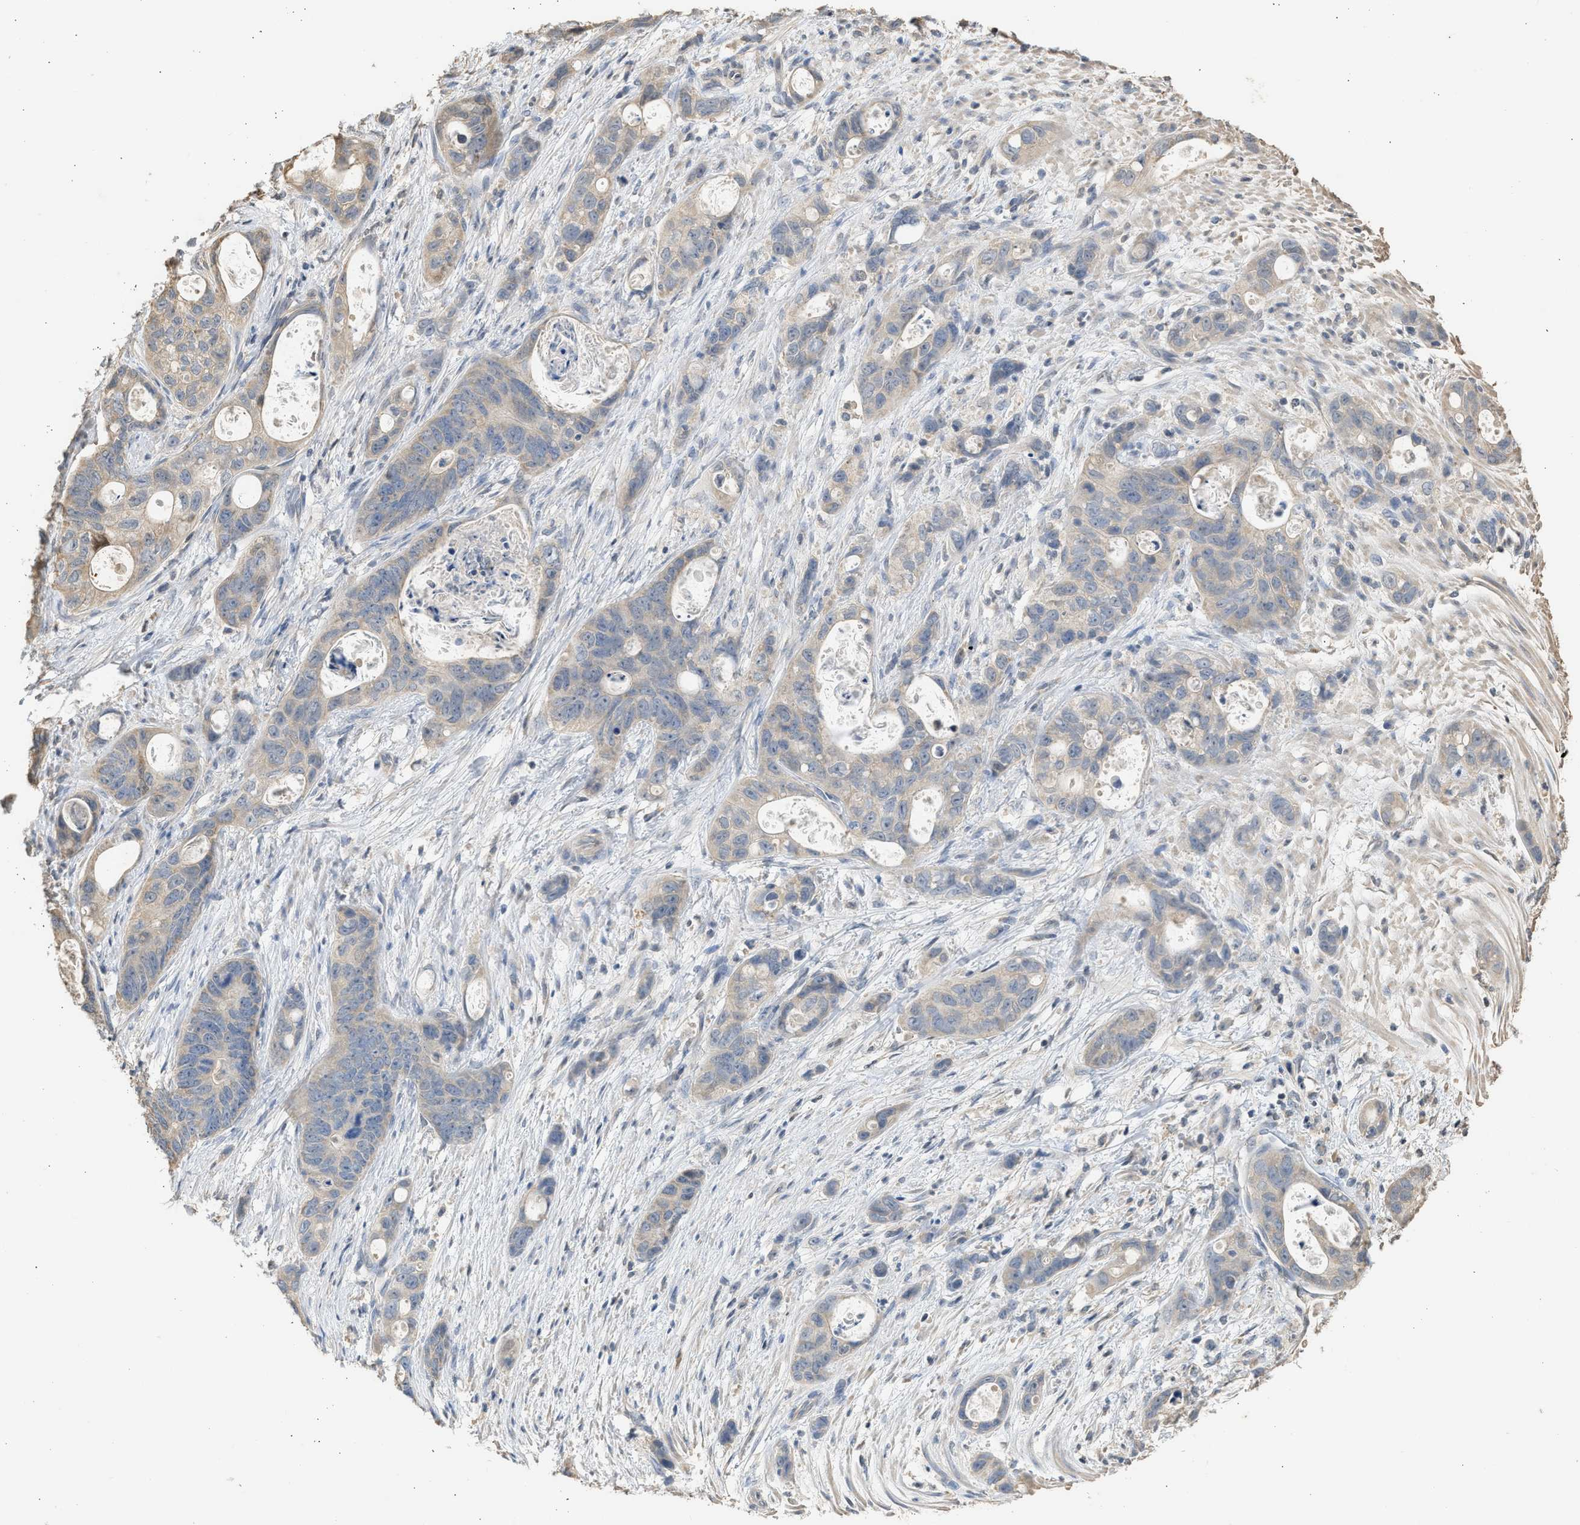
{"staining": {"intensity": "weak", "quantity": ">75%", "location": "cytoplasmic/membranous"}, "tissue": "stomach cancer", "cell_type": "Tumor cells", "image_type": "cancer", "snomed": [{"axis": "morphology", "description": "Normal tissue, NOS"}, {"axis": "morphology", "description": "Adenocarcinoma, NOS"}, {"axis": "topography", "description": "Stomach"}], "caption": "Immunohistochemical staining of stomach adenocarcinoma demonstrates low levels of weak cytoplasmic/membranous protein staining in approximately >75% of tumor cells.", "gene": "SULT2A1", "patient": {"sex": "female", "age": 89}}